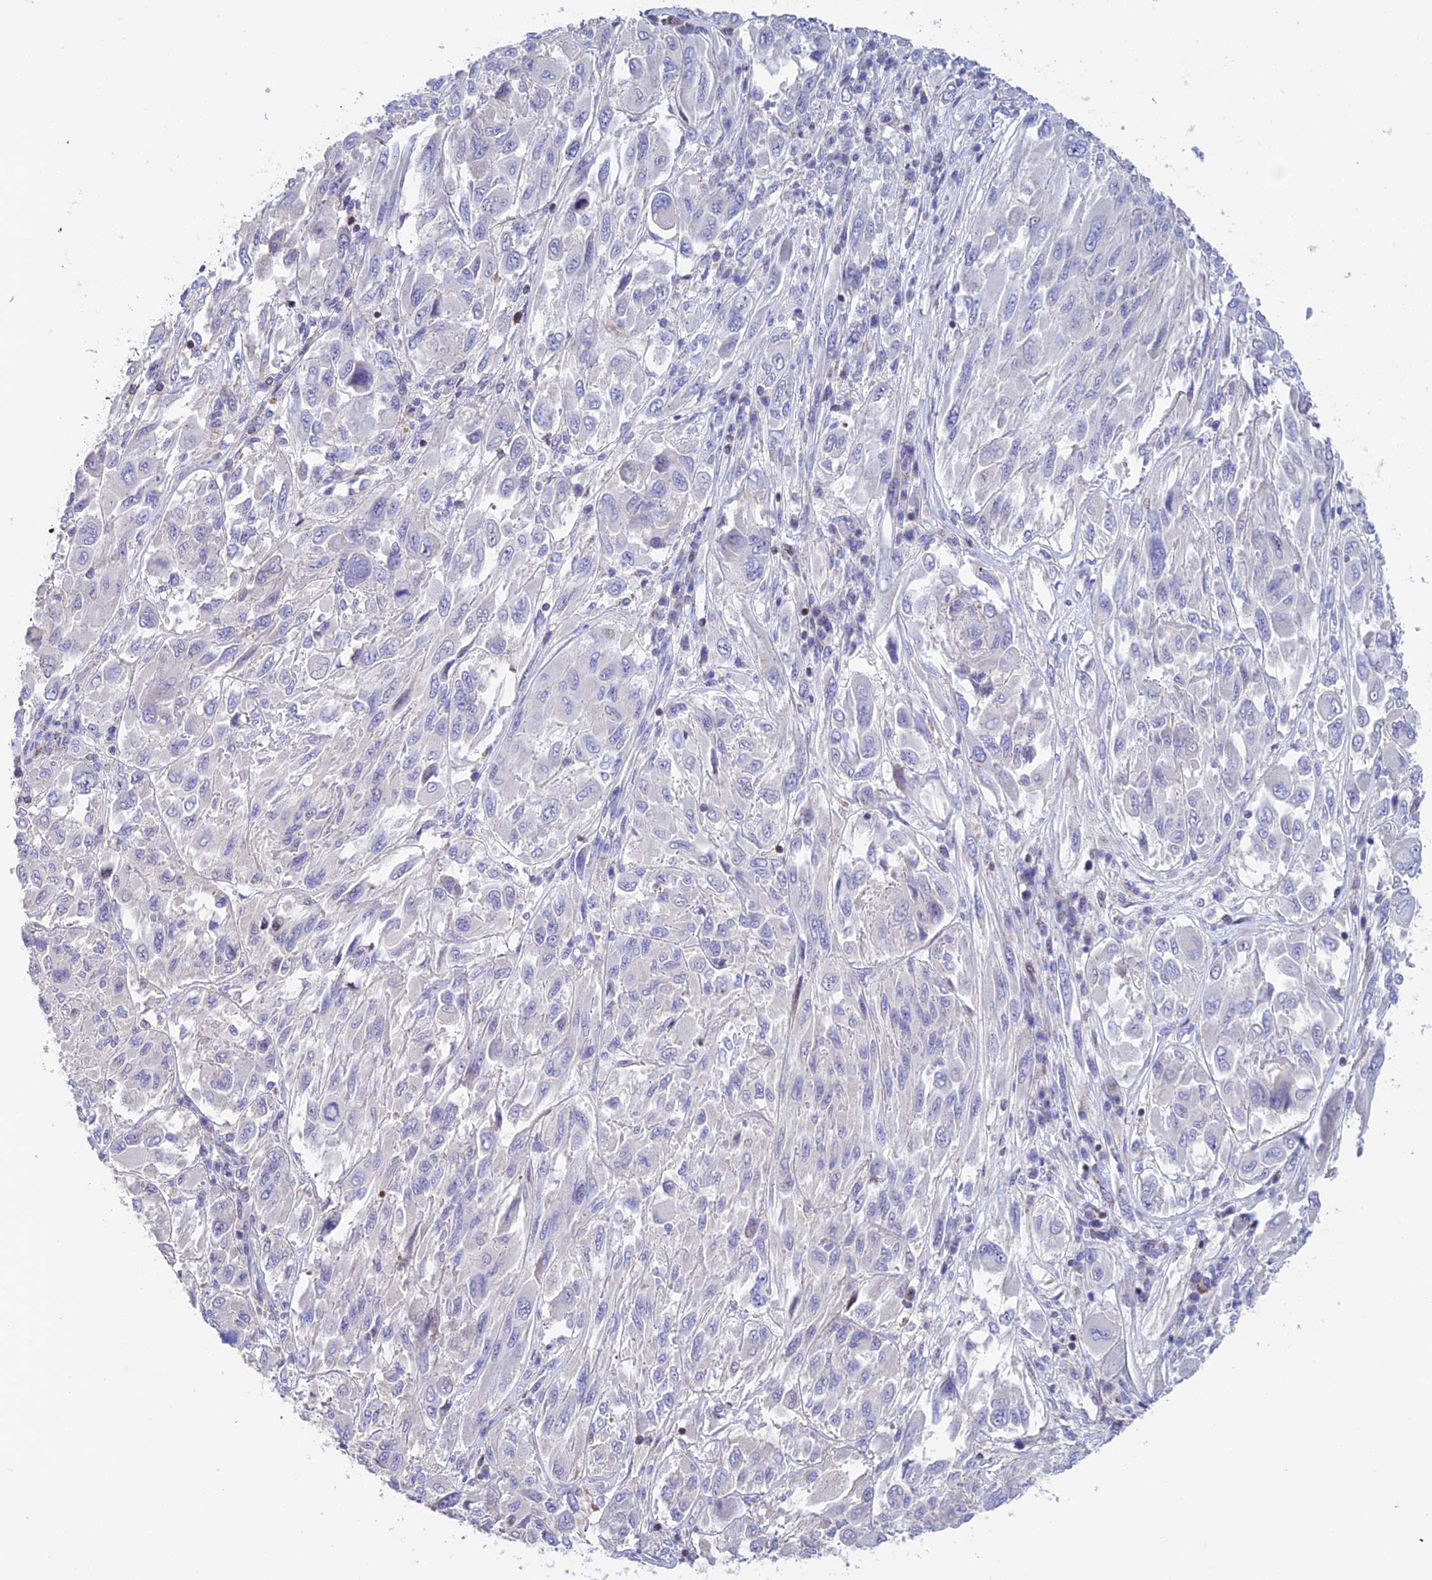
{"staining": {"intensity": "negative", "quantity": "none", "location": "none"}, "tissue": "melanoma", "cell_type": "Tumor cells", "image_type": "cancer", "snomed": [{"axis": "morphology", "description": "Malignant melanoma, NOS"}, {"axis": "topography", "description": "Skin"}], "caption": "There is no significant positivity in tumor cells of melanoma.", "gene": "PRIM1", "patient": {"sex": "female", "age": 91}}